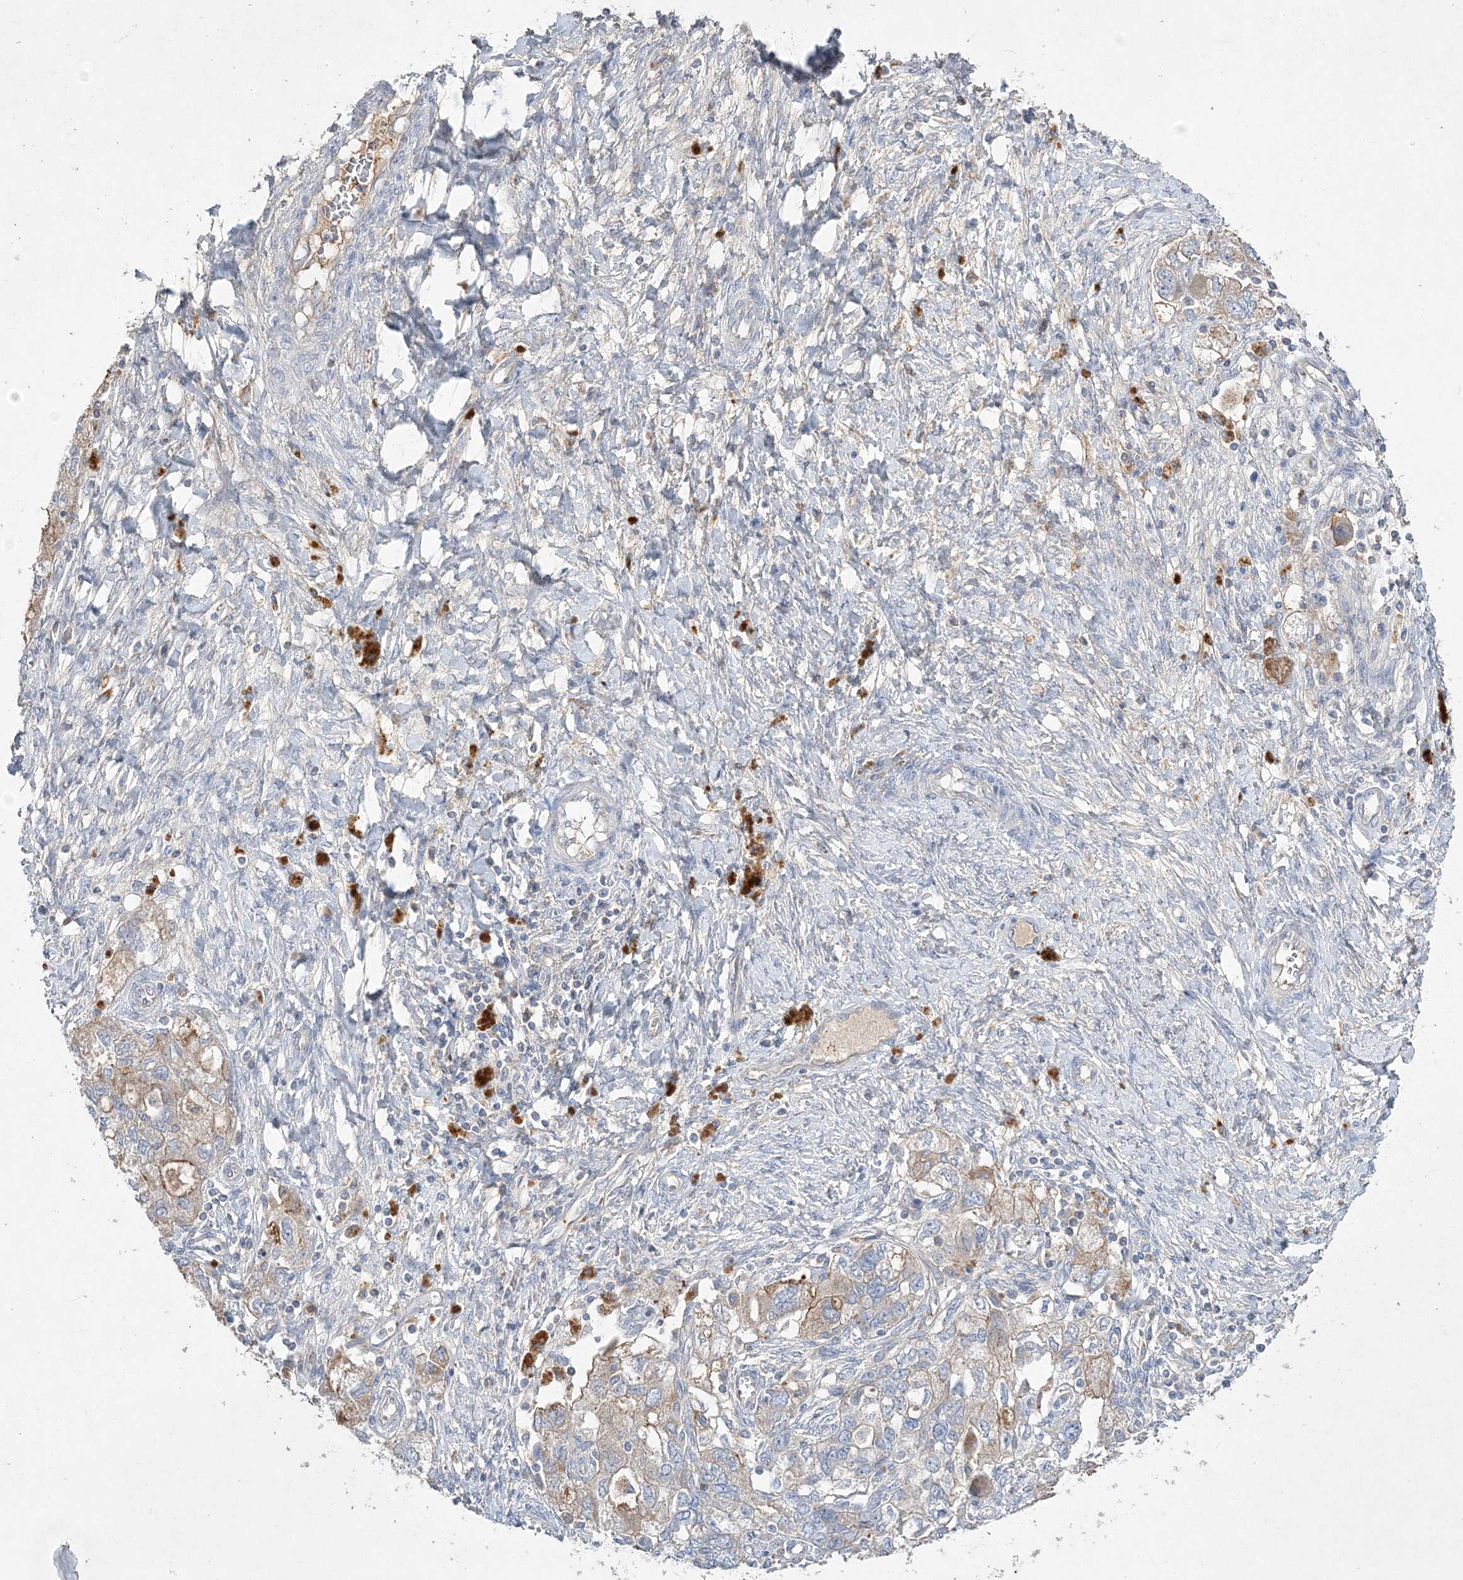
{"staining": {"intensity": "moderate", "quantity": "<25%", "location": "cytoplasmic/membranous"}, "tissue": "ovarian cancer", "cell_type": "Tumor cells", "image_type": "cancer", "snomed": [{"axis": "morphology", "description": "Carcinoma, NOS"}, {"axis": "morphology", "description": "Cystadenocarcinoma, serous, NOS"}, {"axis": "topography", "description": "Ovary"}], "caption": "This is an image of IHC staining of serous cystadenocarcinoma (ovarian), which shows moderate expression in the cytoplasmic/membranous of tumor cells.", "gene": "ADCK2", "patient": {"sex": "female", "age": 69}}